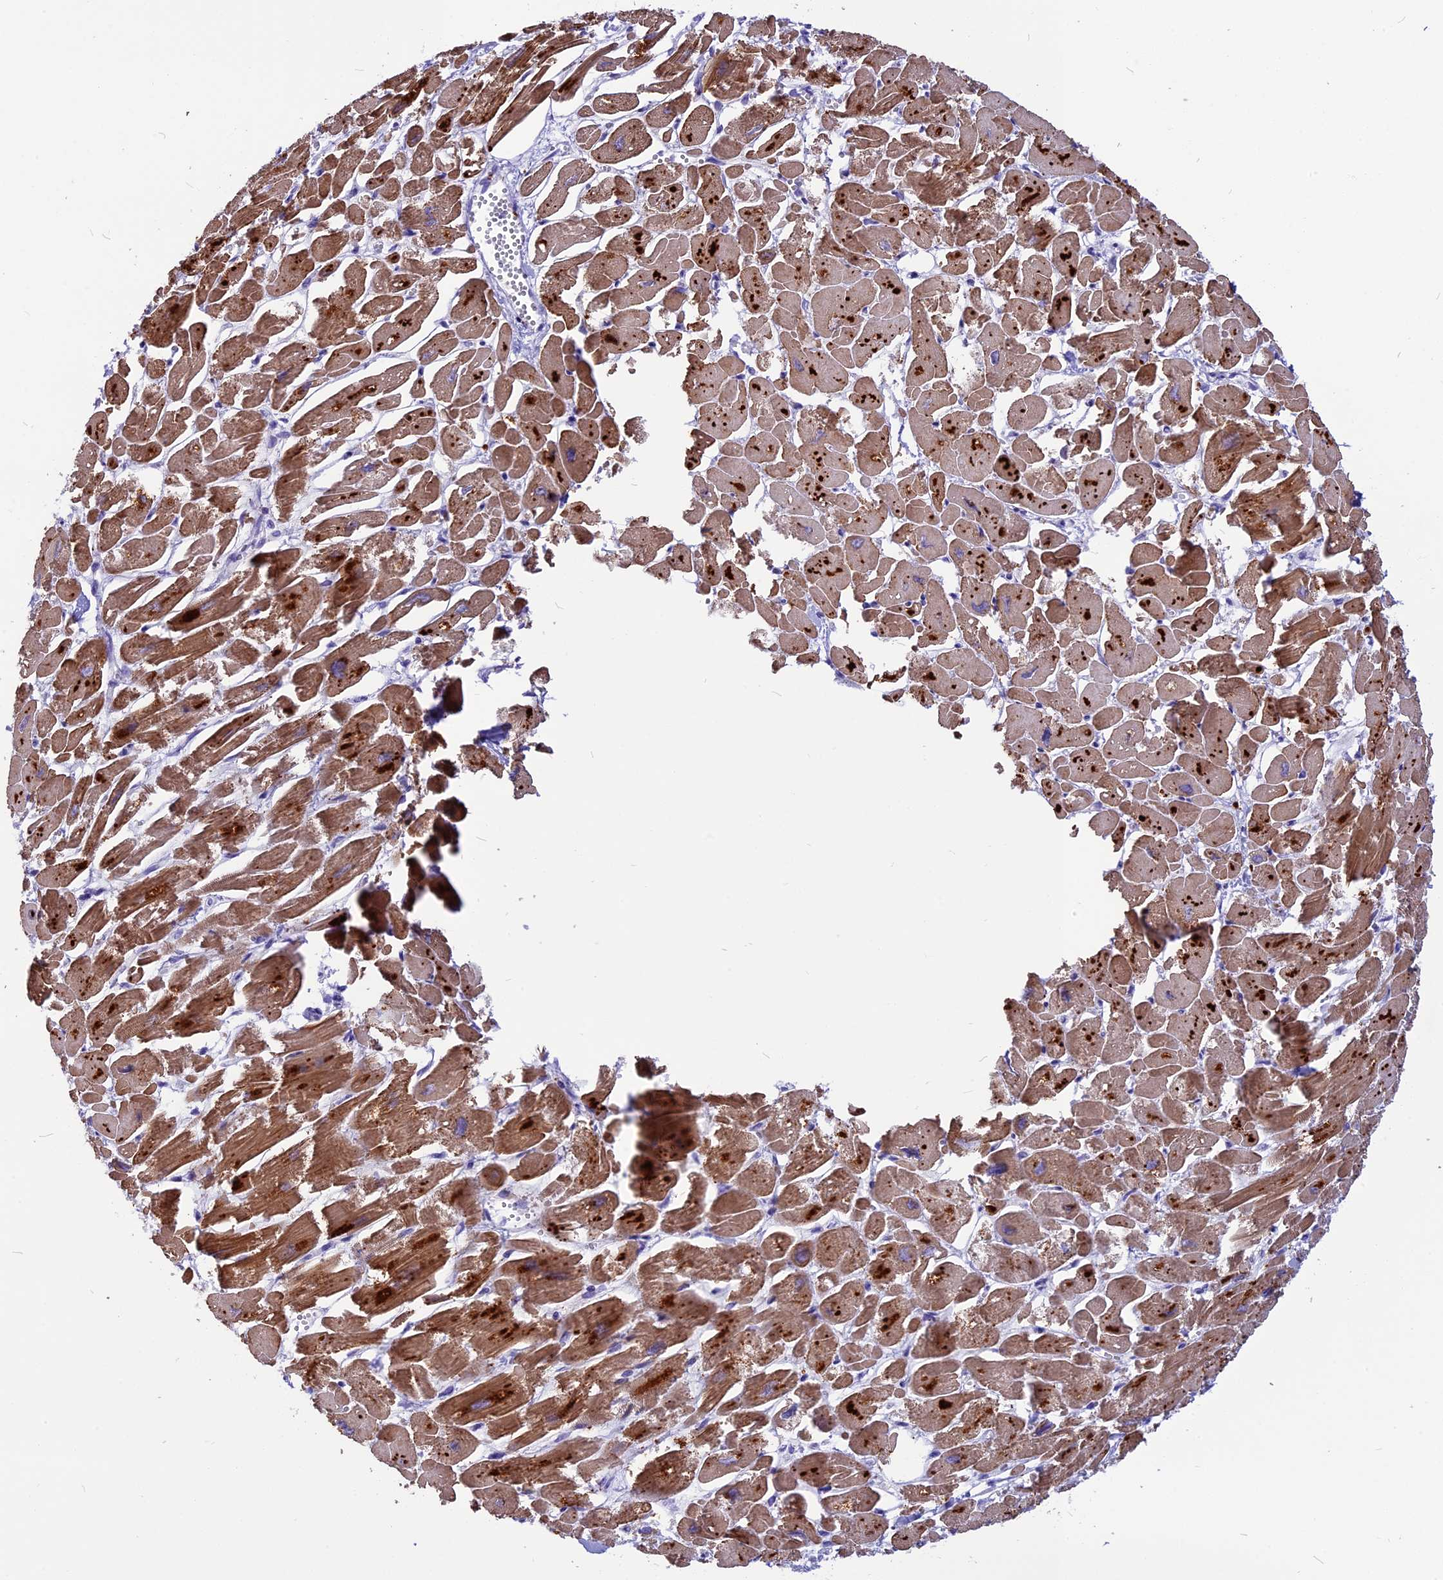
{"staining": {"intensity": "strong", "quantity": "25%-75%", "location": "cytoplasmic/membranous"}, "tissue": "heart muscle", "cell_type": "Cardiomyocytes", "image_type": "normal", "snomed": [{"axis": "morphology", "description": "Normal tissue, NOS"}, {"axis": "topography", "description": "Heart"}], "caption": "Immunohistochemical staining of unremarkable human heart muscle displays high levels of strong cytoplasmic/membranous staining in approximately 25%-75% of cardiomyocytes. The staining was performed using DAB (3,3'-diaminobenzidine), with brown indicating positive protein expression. Nuclei are stained blue with hematoxylin.", "gene": "THRSP", "patient": {"sex": "male", "age": 54}}